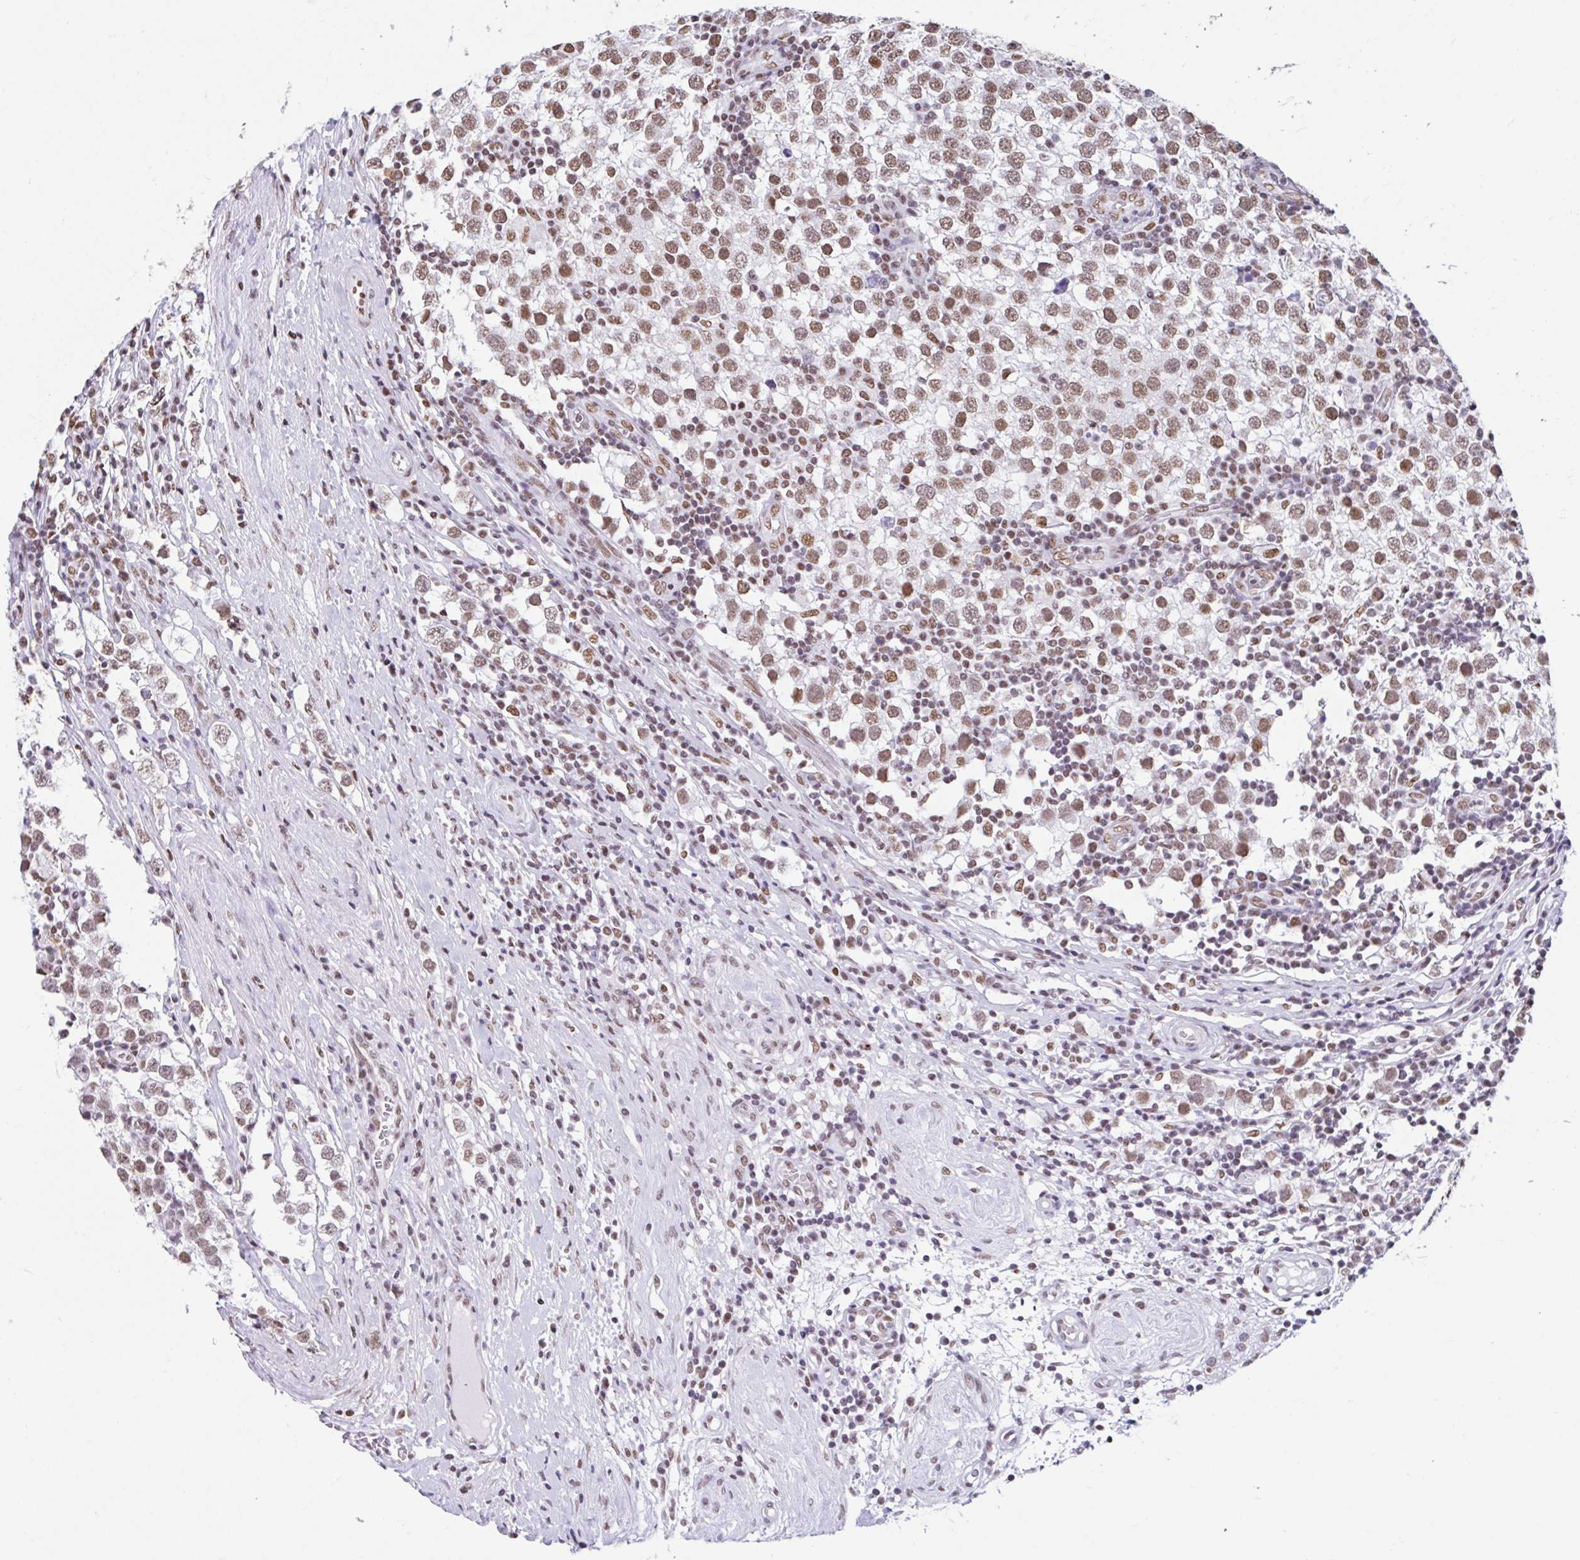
{"staining": {"intensity": "moderate", "quantity": ">75%", "location": "nuclear"}, "tissue": "testis cancer", "cell_type": "Tumor cells", "image_type": "cancer", "snomed": [{"axis": "morphology", "description": "Seminoma, NOS"}, {"axis": "topography", "description": "Testis"}], "caption": "Testis cancer (seminoma) tissue exhibits moderate nuclear staining in approximately >75% of tumor cells, visualized by immunohistochemistry.", "gene": "KHDRBS1", "patient": {"sex": "male", "age": 34}}